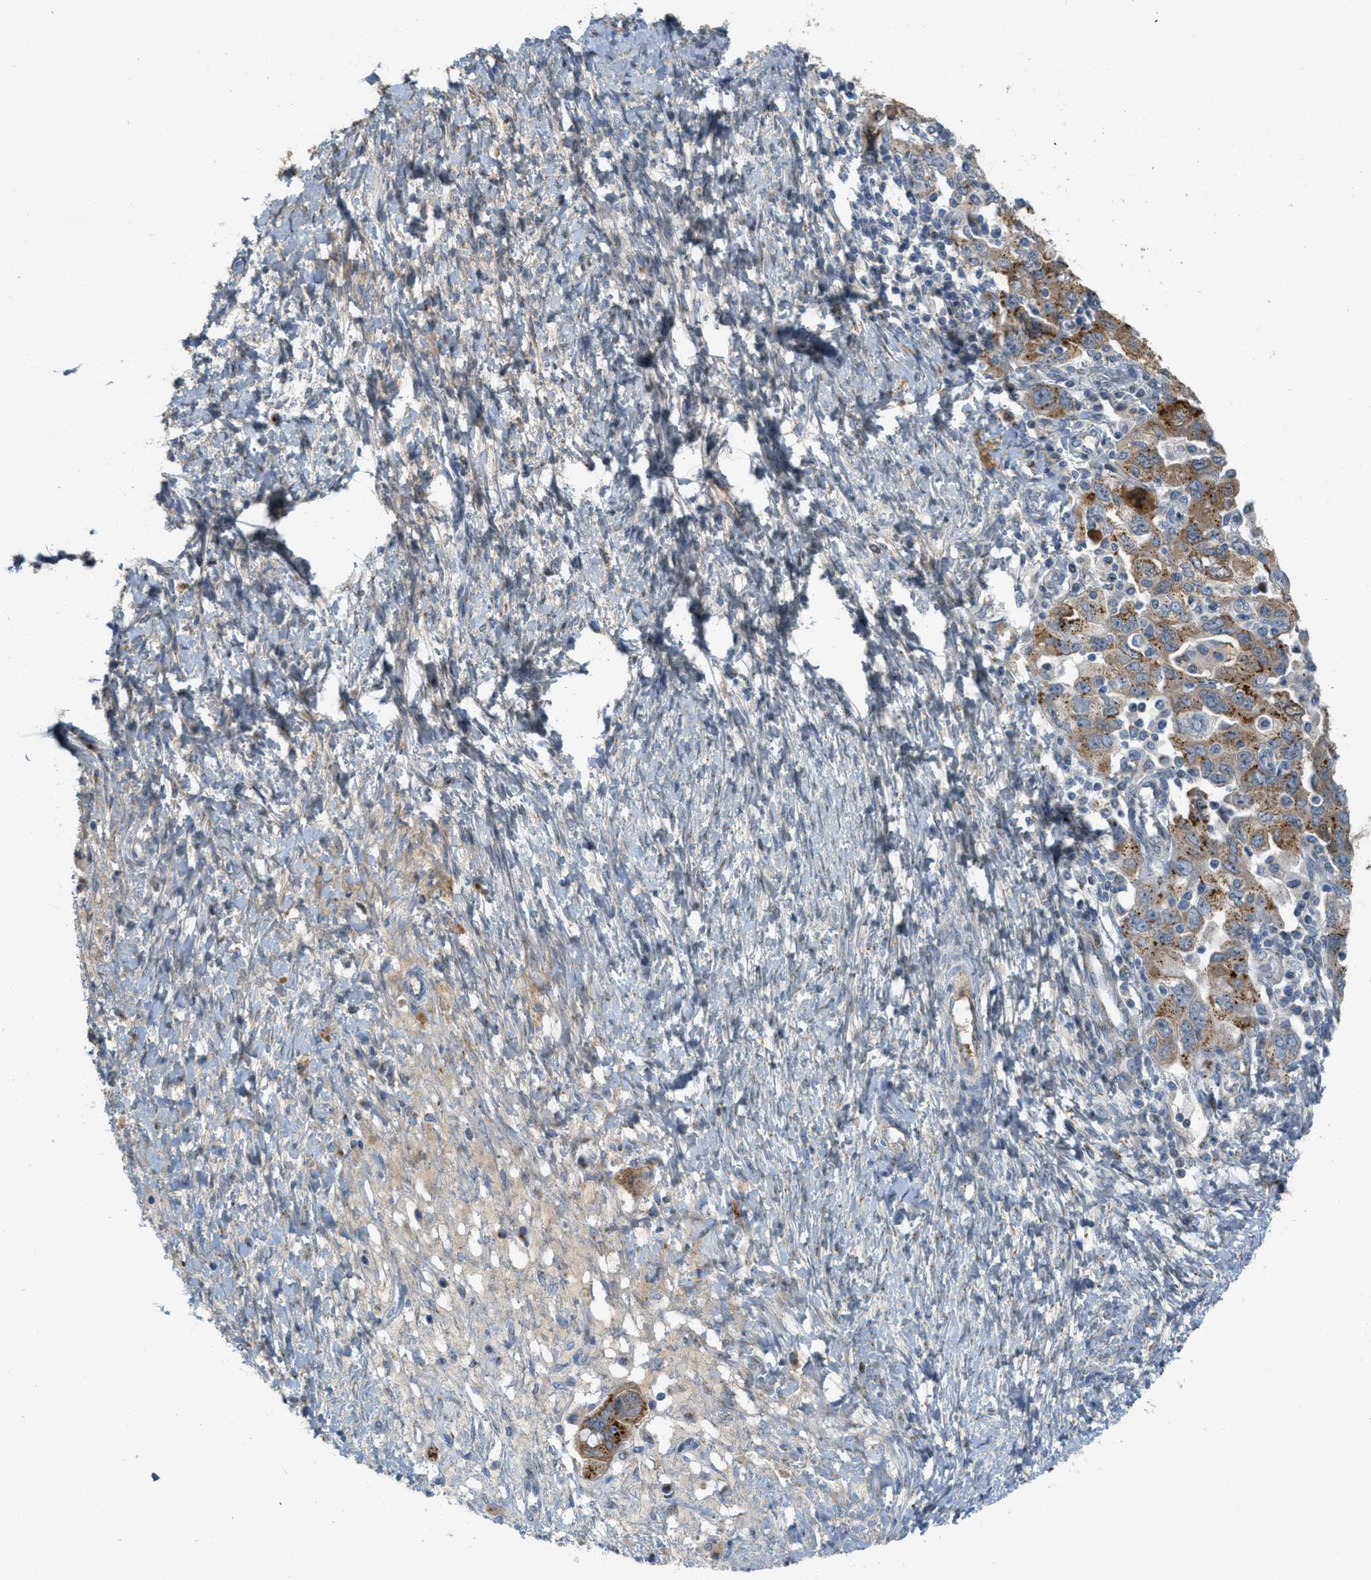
{"staining": {"intensity": "moderate", "quantity": ">75%", "location": "cytoplasmic/membranous"}, "tissue": "ovarian cancer", "cell_type": "Tumor cells", "image_type": "cancer", "snomed": [{"axis": "morphology", "description": "Carcinoma, NOS"}, {"axis": "morphology", "description": "Cystadenocarcinoma, serous, NOS"}, {"axis": "topography", "description": "Ovary"}], "caption": "Ovarian cancer (carcinoma) tissue exhibits moderate cytoplasmic/membranous positivity in approximately >75% of tumor cells Nuclei are stained in blue.", "gene": "ZFPL1", "patient": {"sex": "female", "age": 69}}